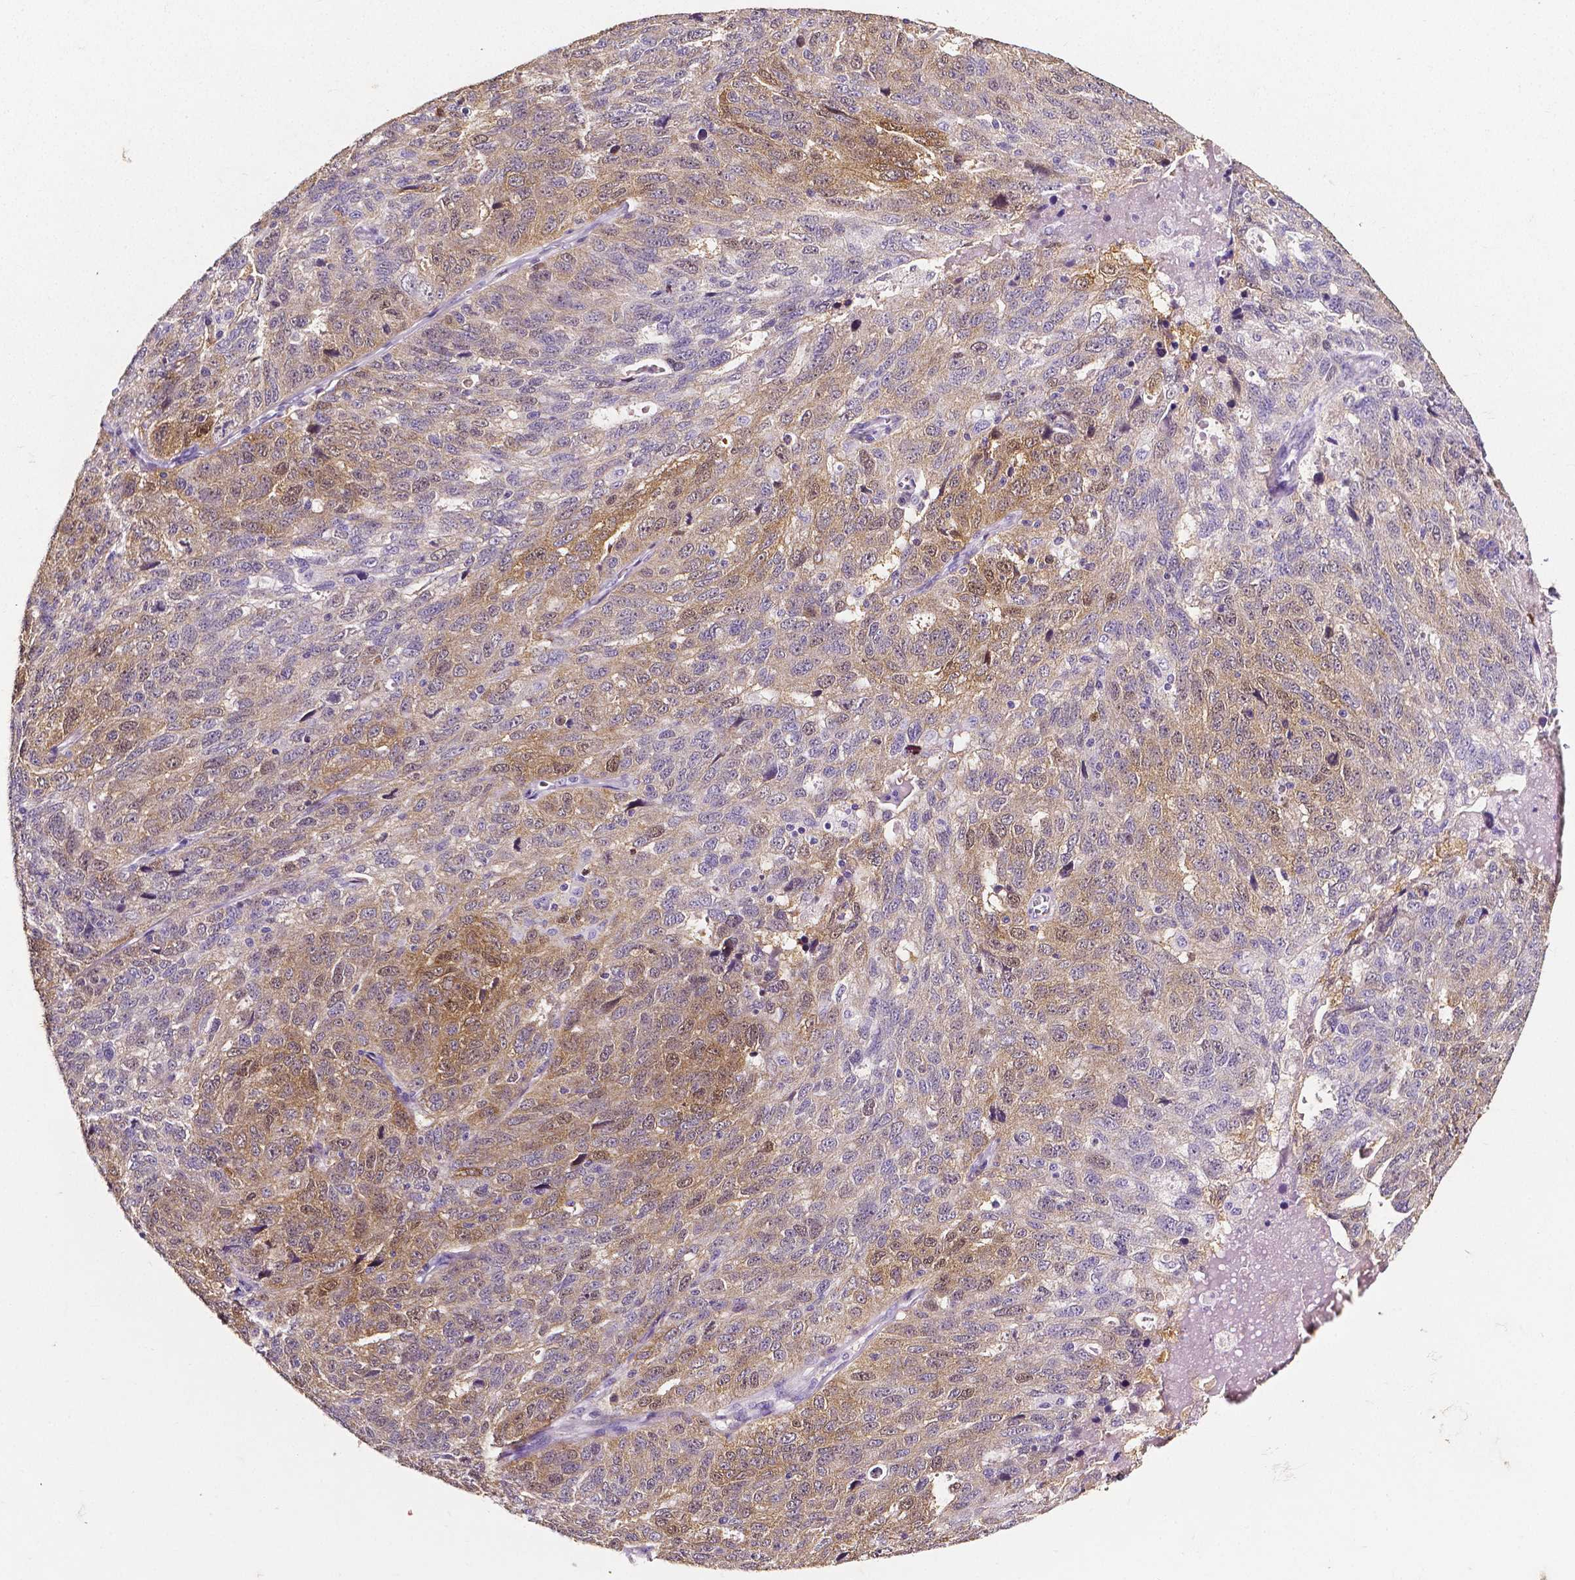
{"staining": {"intensity": "weak", "quantity": ">75%", "location": "cytoplasmic/membranous"}, "tissue": "ovarian cancer", "cell_type": "Tumor cells", "image_type": "cancer", "snomed": [{"axis": "morphology", "description": "Cystadenocarcinoma, serous, NOS"}, {"axis": "topography", "description": "Ovary"}], "caption": "A brown stain shows weak cytoplasmic/membranous expression of a protein in ovarian serous cystadenocarcinoma tumor cells.", "gene": "PSAT1", "patient": {"sex": "female", "age": 71}}